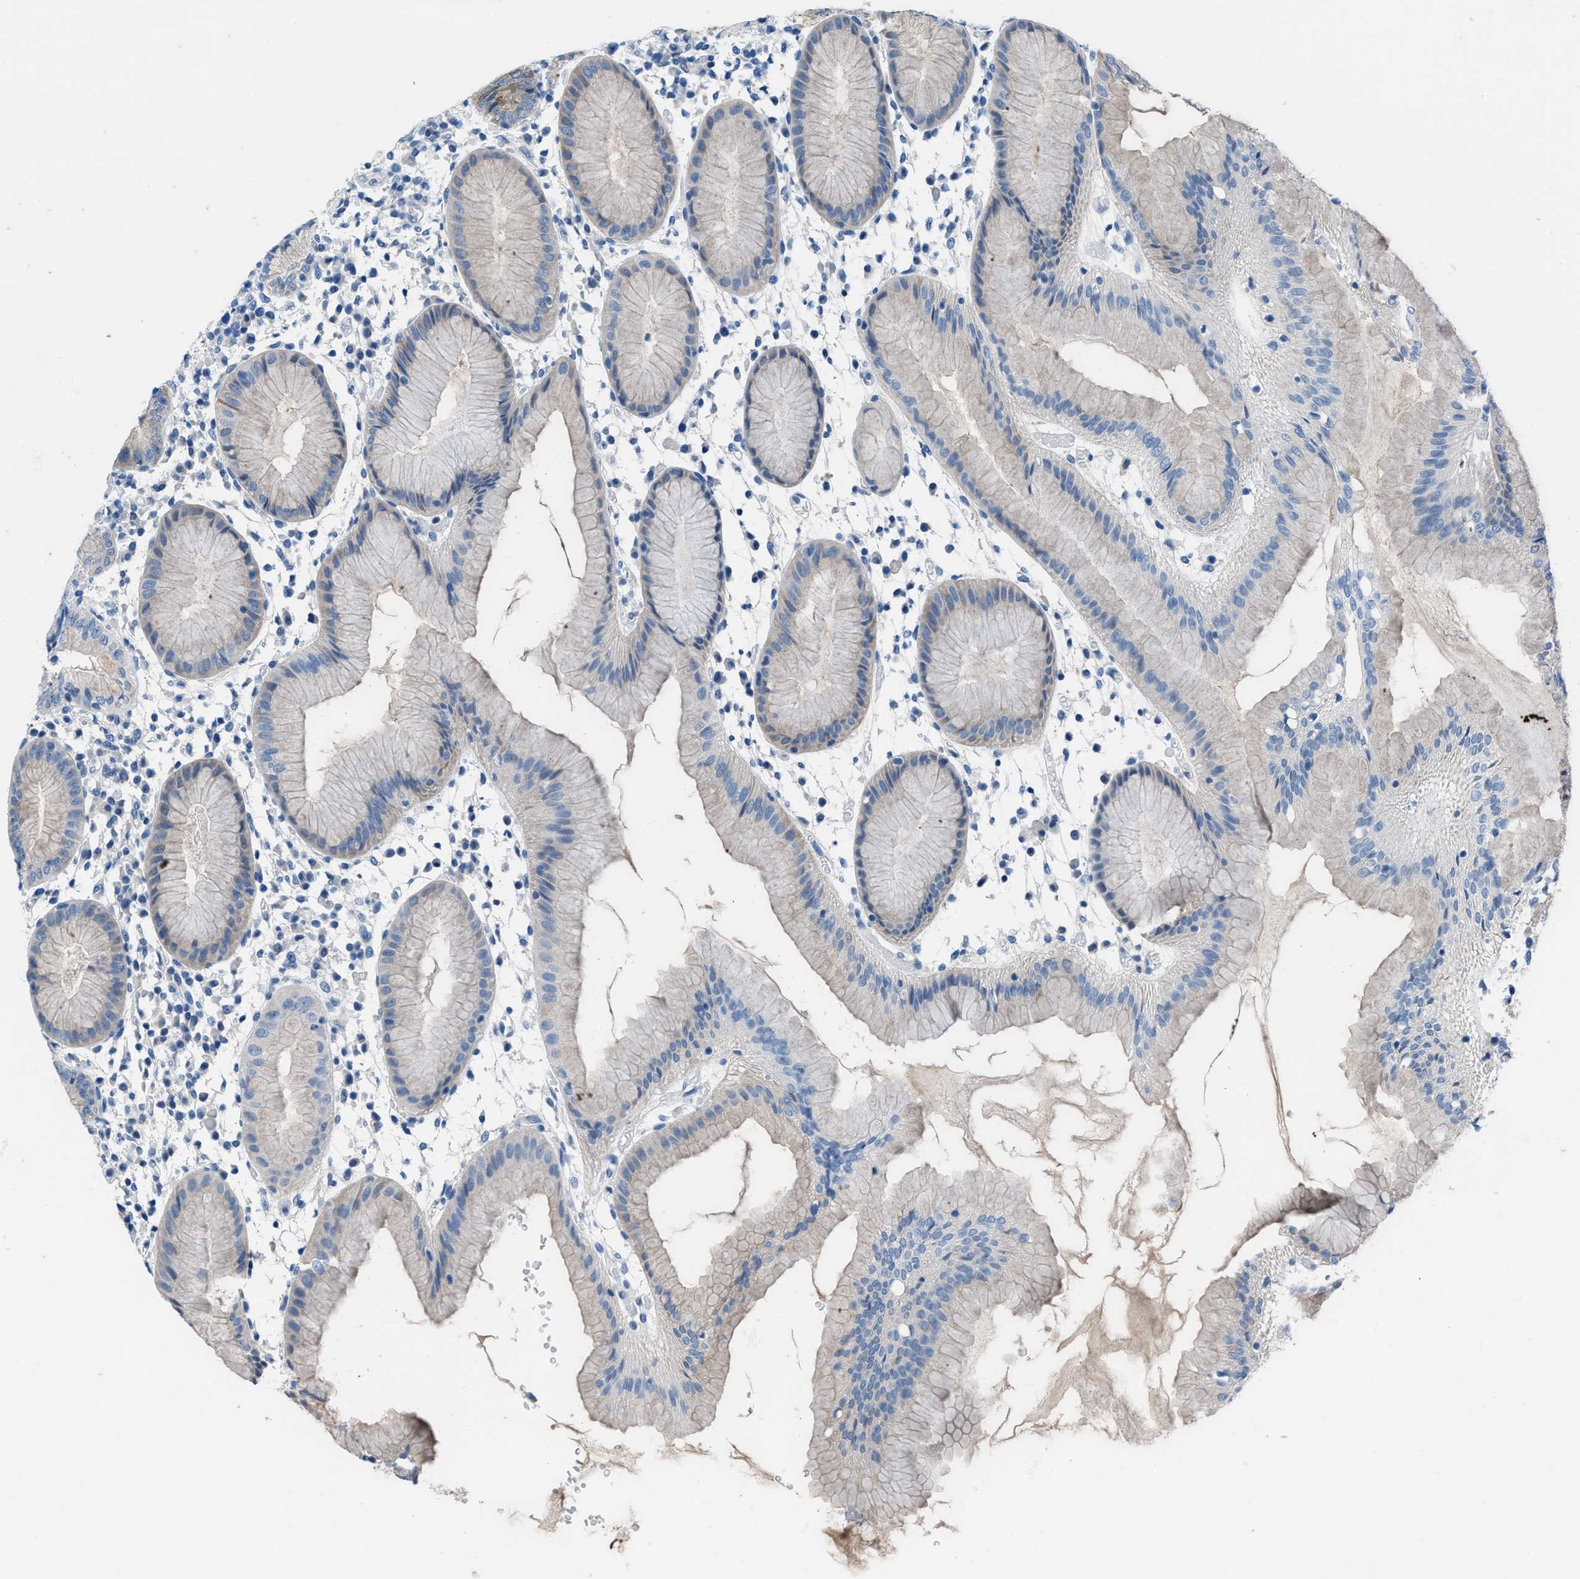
{"staining": {"intensity": "negative", "quantity": "none", "location": "none"}, "tissue": "stomach", "cell_type": "Glandular cells", "image_type": "normal", "snomed": [{"axis": "morphology", "description": "Normal tissue, NOS"}, {"axis": "topography", "description": "Stomach"}, {"axis": "topography", "description": "Stomach, lower"}], "caption": "Immunohistochemistry image of normal stomach: human stomach stained with DAB shows no significant protein expression in glandular cells.", "gene": "NUDT5", "patient": {"sex": "female", "age": 75}}